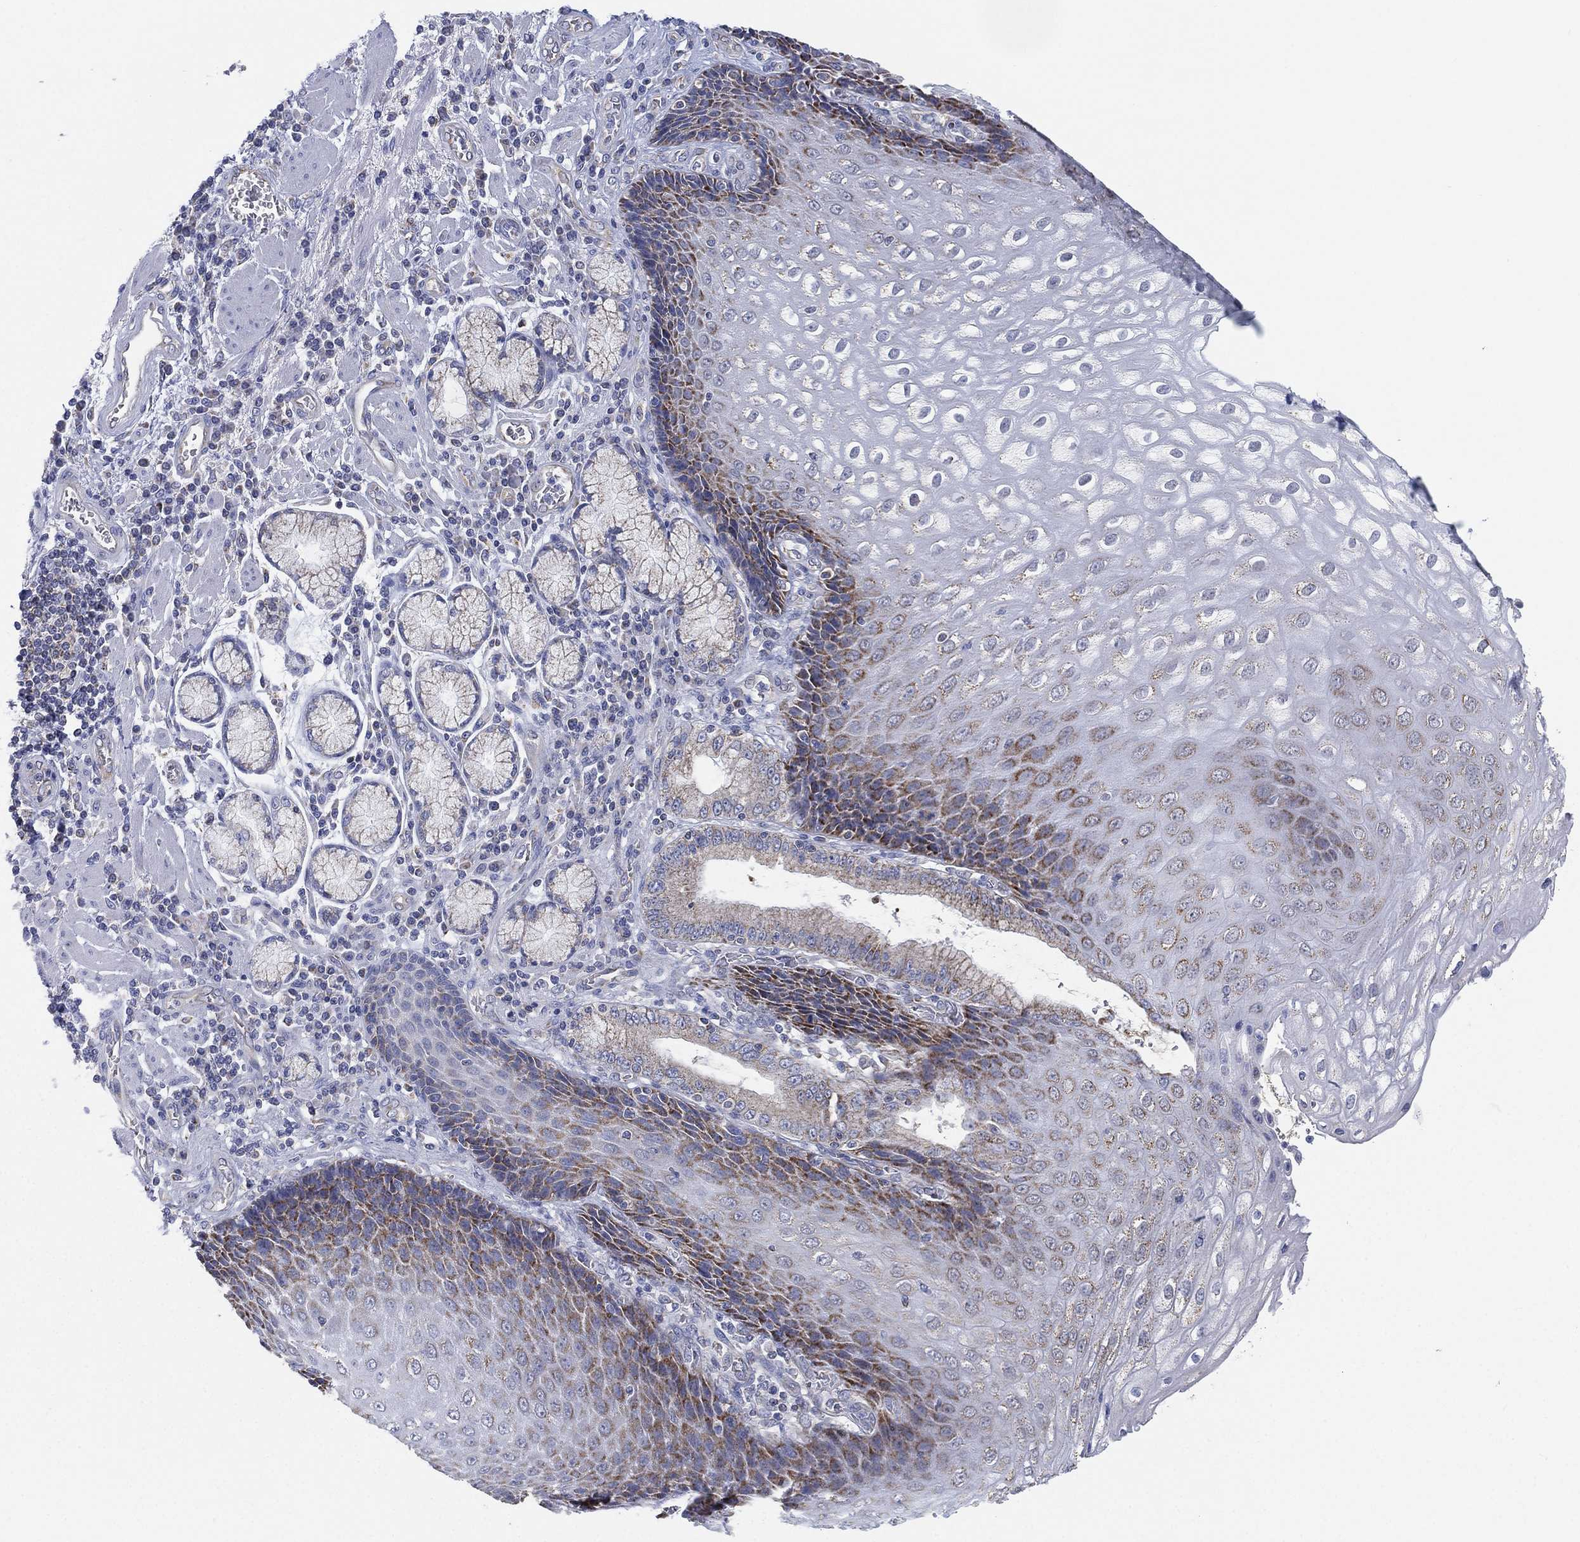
{"staining": {"intensity": "moderate", "quantity": "<25%", "location": "cytoplasmic/membranous"}, "tissue": "esophagus", "cell_type": "Squamous epithelial cells", "image_type": "normal", "snomed": [{"axis": "morphology", "description": "Normal tissue, NOS"}, {"axis": "topography", "description": "Esophagus"}], "caption": "IHC of normal human esophagus demonstrates low levels of moderate cytoplasmic/membranous positivity in approximately <25% of squamous epithelial cells.", "gene": "INA", "patient": {"sex": "male", "age": 57}}